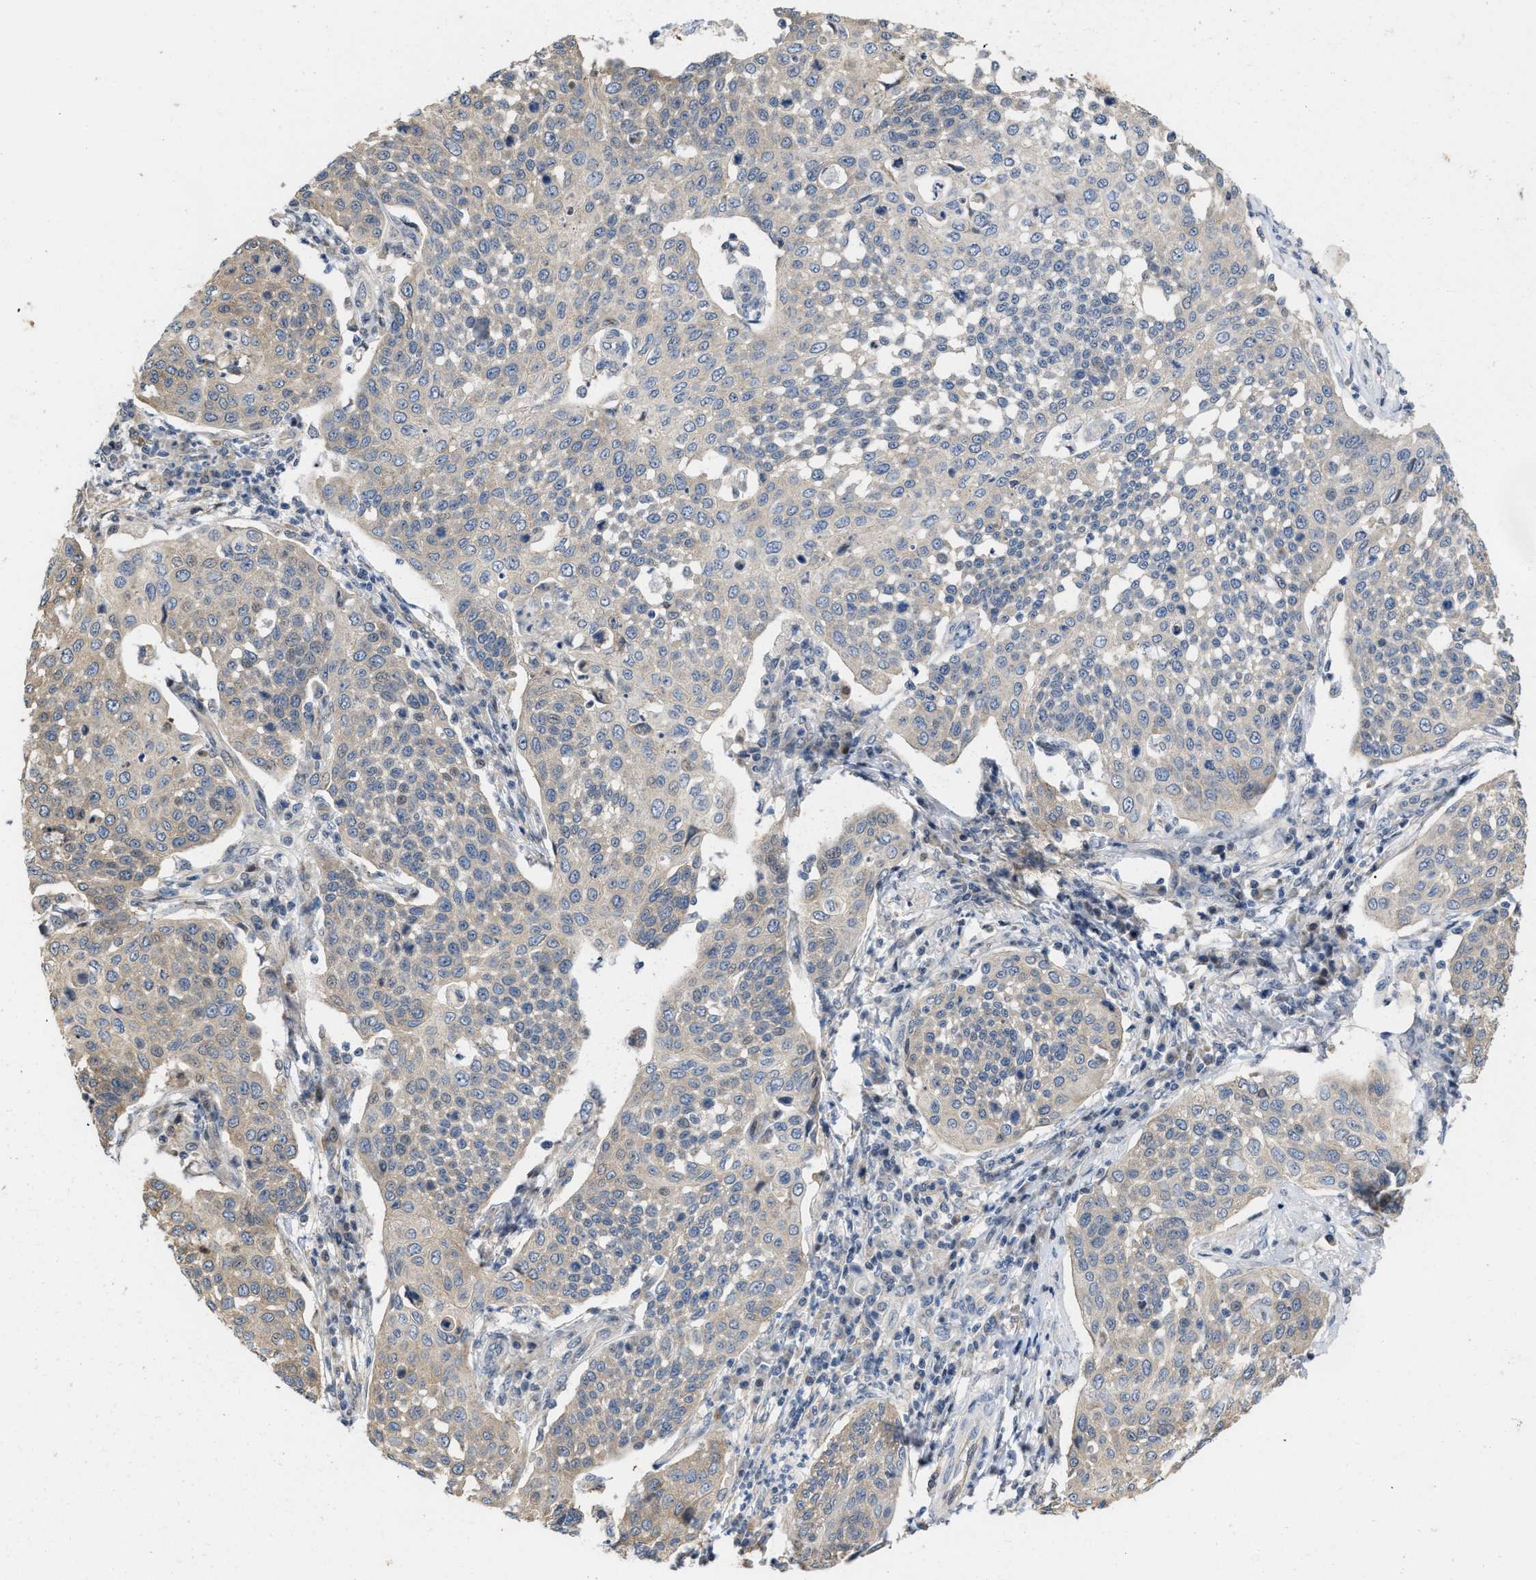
{"staining": {"intensity": "weak", "quantity": "25%-75%", "location": "cytoplasmic/membranous"}, "tissue": "cervical cancer", "cell_type": "Tumor cells", "image_type": "cancer", "snomed": [{"axis": "morphology", "description": "Squamous cell carcinoma, NOS"}, {"axis": "topography", "description": "Cervix"}], "caption": "Immunohistochemistry of squamous cell carcinoma (cervical) demonstrates low levels of weak cytoplasmic/membranous expression in about 25%-75% of tumor cells.", "gene": "CSNK1A1", "patient": {"sex": "female", "age": 34}}